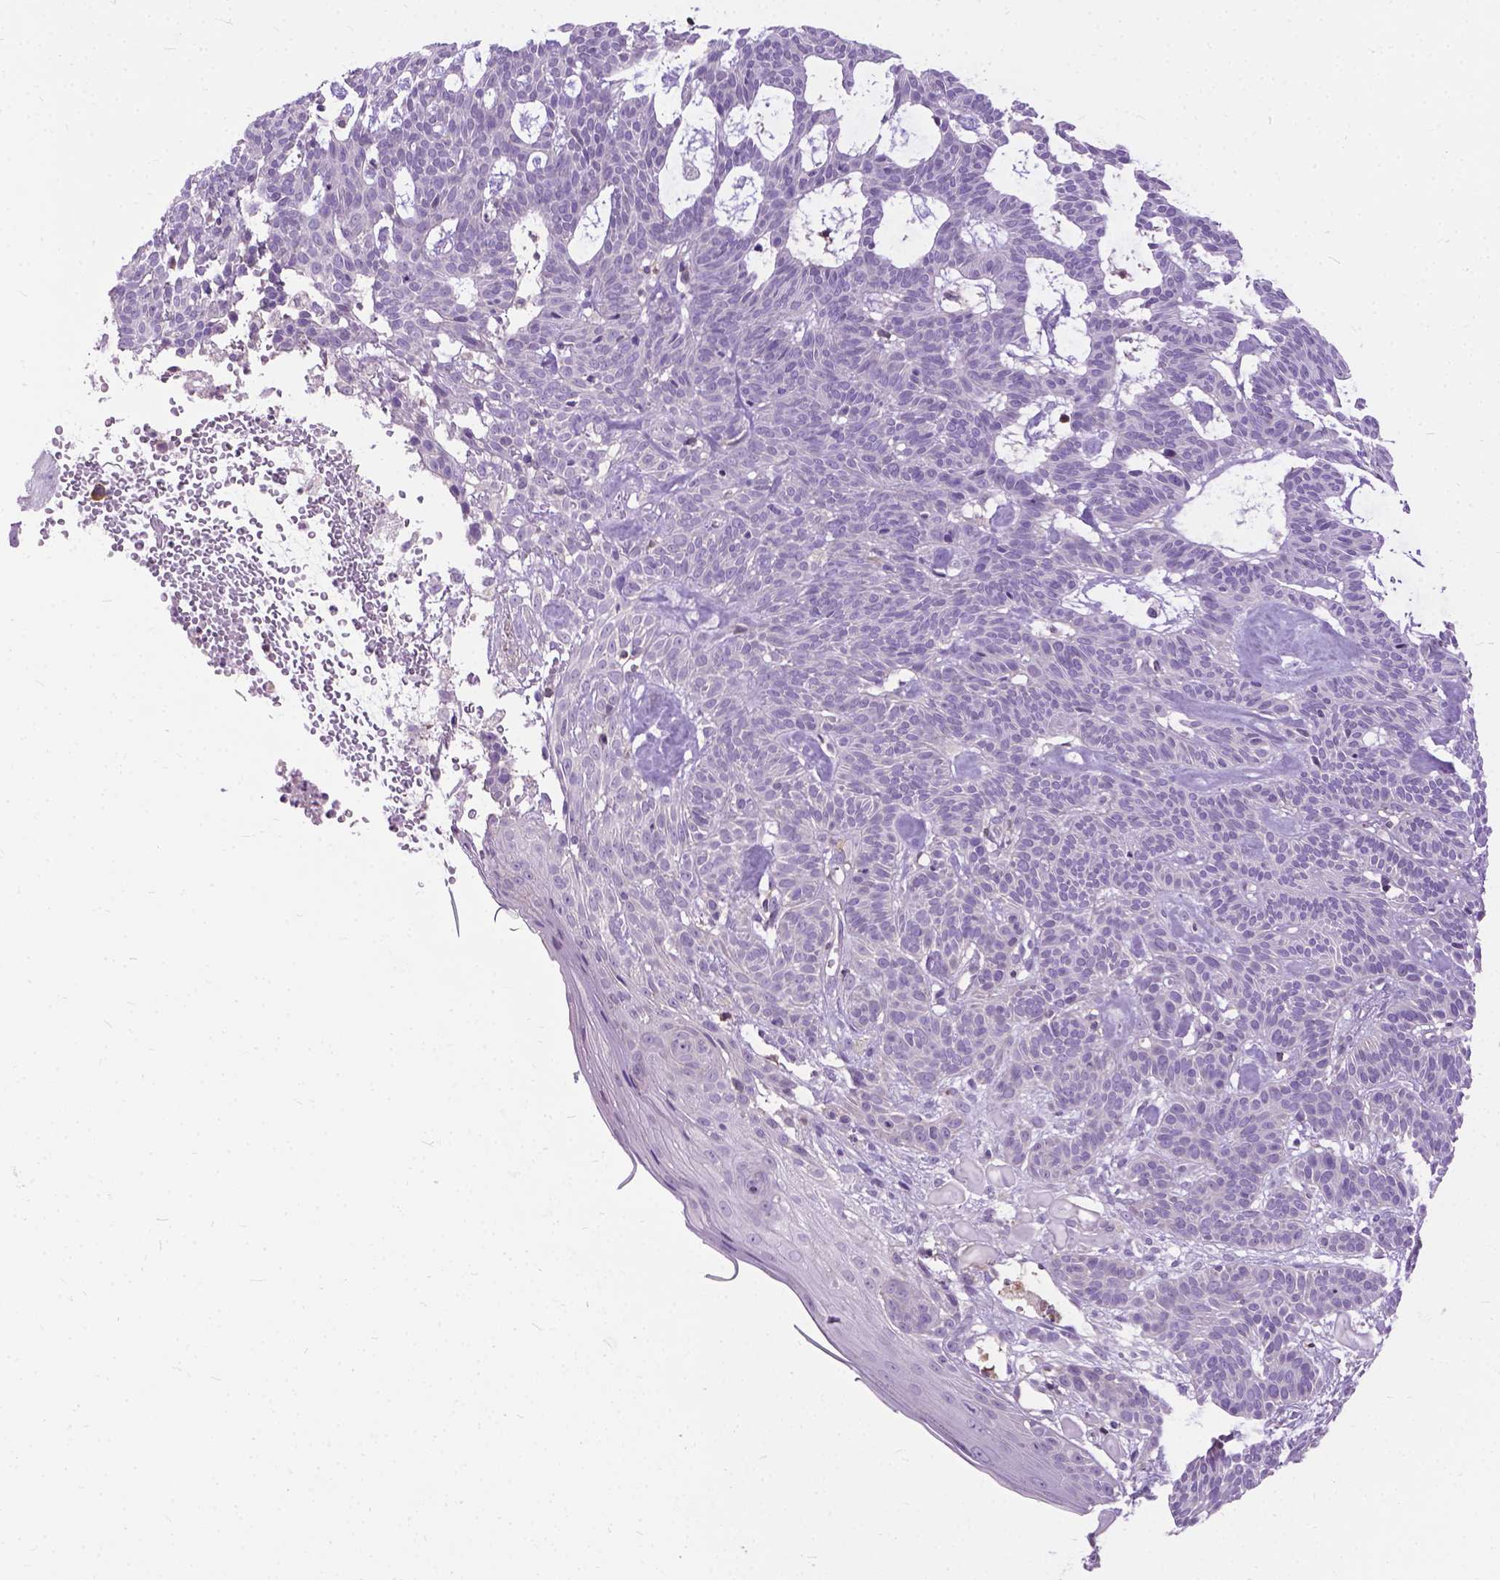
{"staining": {"intensity": "negative", "quantity": "none", "location": "none"}, "tissue": "skin cancer", "cell_type": "Tumor cells", "image_type": "cancer", "snomed": [{"axis": "morphology", "description": "Basal cell carcinoma"}, {"axis": "topography", "description": "Skin"}], "caption": "An immunohistochemistry photomicrograph of skin cancer is shown. There is no staining in tumor cells of skin cancer.", "gene": "JAK3", "patient": {"sex": "male", "age": 85}}